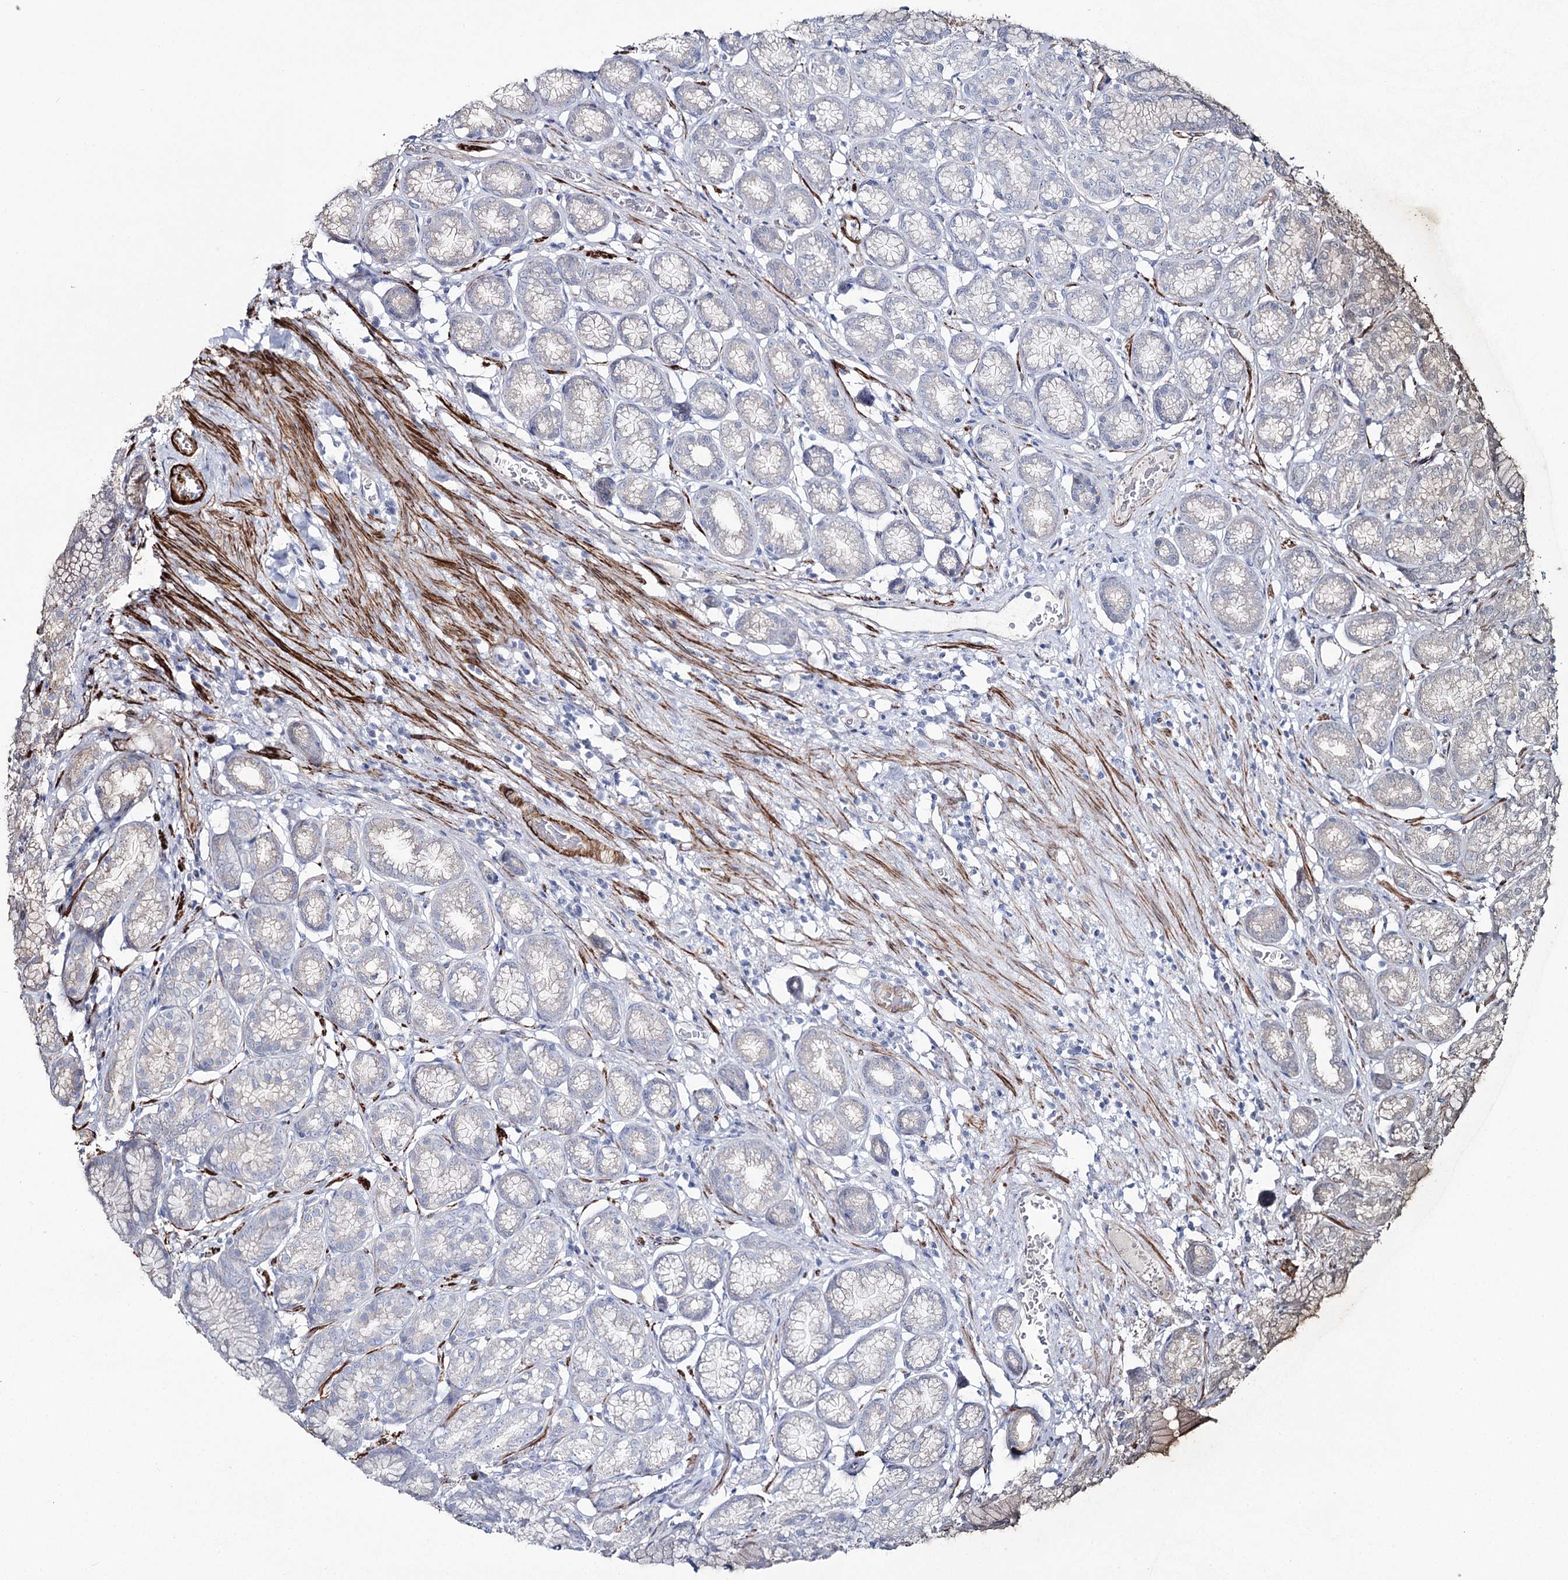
{"staining": {"intensity": "weak", "quantity": "<25%", "location": "cytoplasmic/membranous"}, "tissue": "stomach", "cell_type": "Glandular cells", "image_type": "normal", "snomed": [{"axis": "morphology", "description": "Normal tissue, NOS"}, {"axis": "morphology", "description": "Adenocarcinoma, NOS"}, {"axis": "morphology", "description": "Adenocarcinoma, High grade"}, {"axis": "topography", "description": "Stomach, upper"}, {"axis": "topography", "description": "Stomach"}], "caption": "Human stomach stained for a protein using immunohistochemistry (IHC) shows no positivity in glandular cells.", "gene": "SUMF1", "patient": {"sex": "female", "age": 65}}